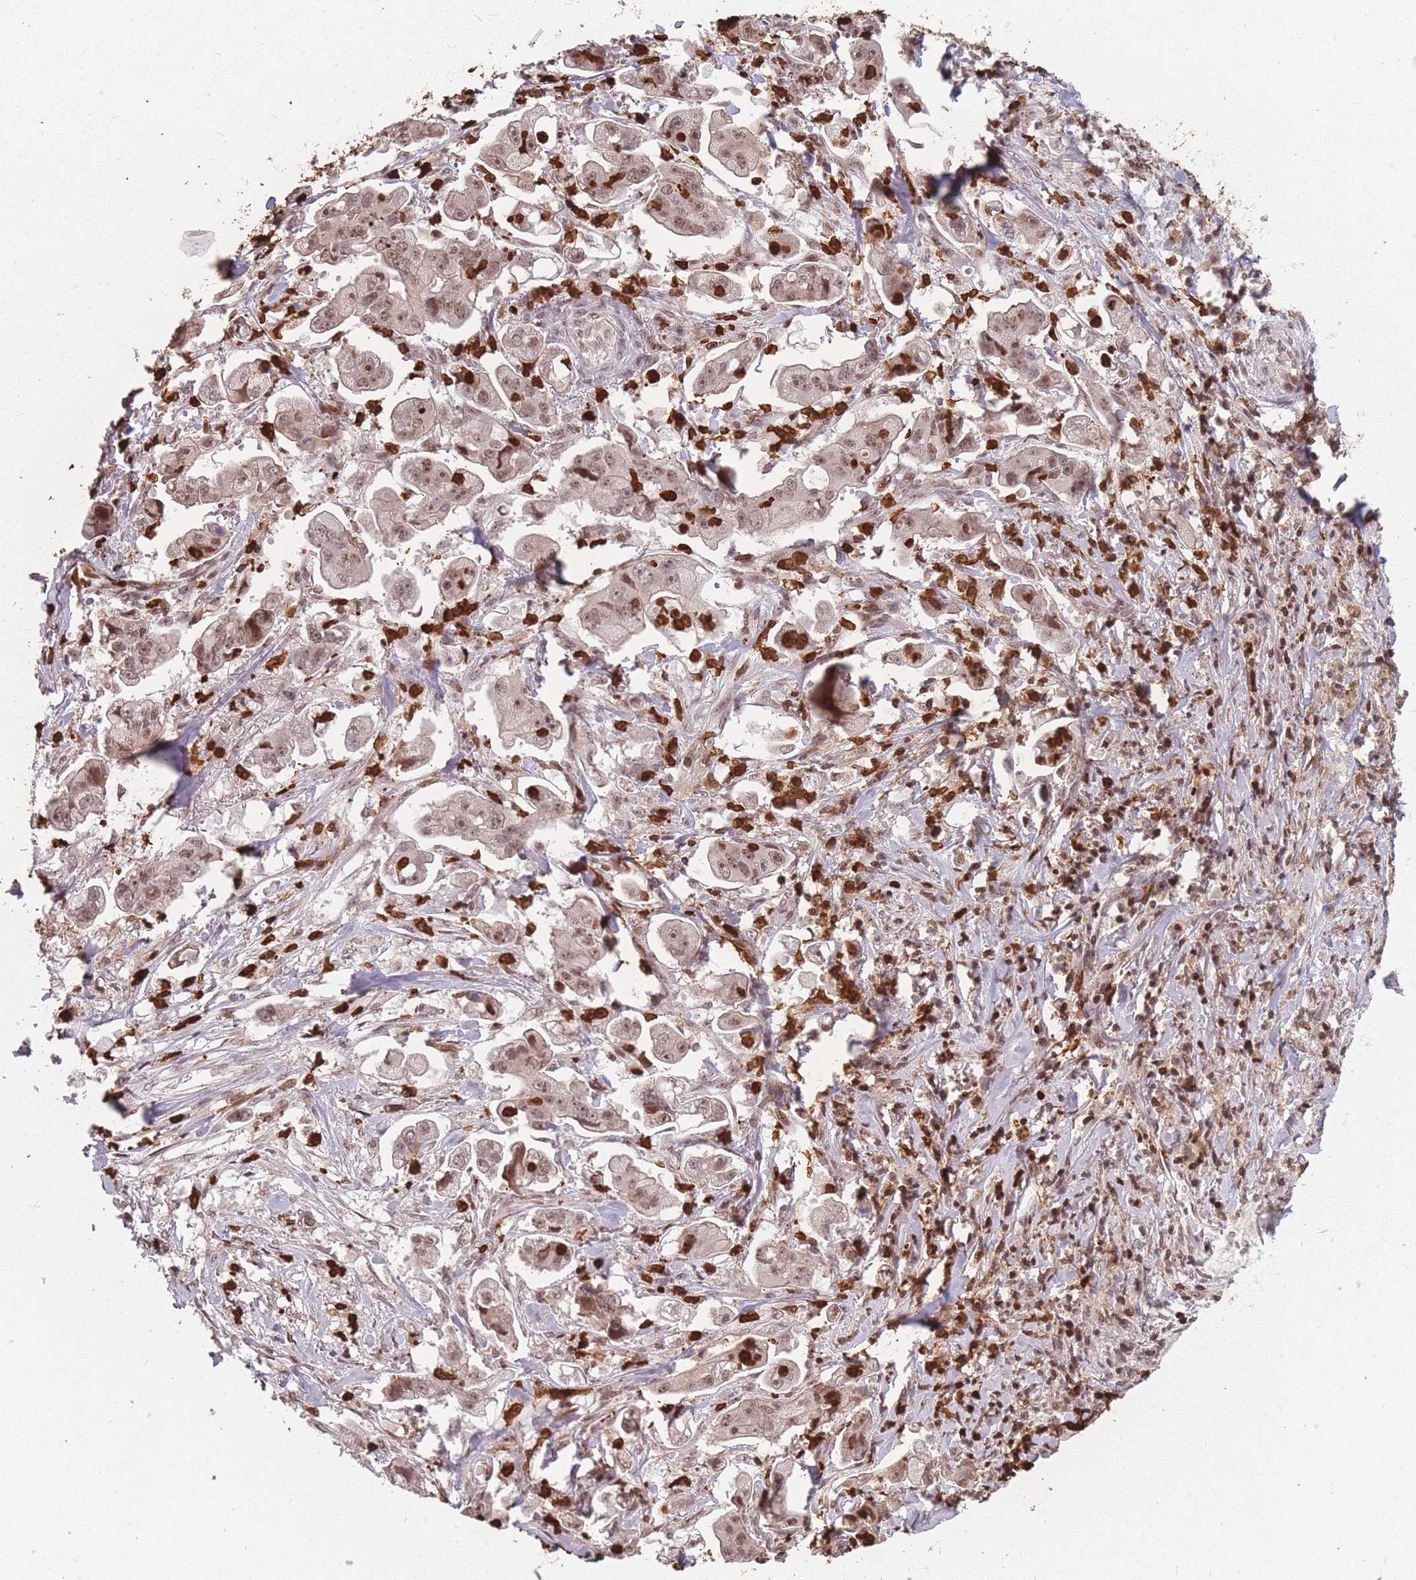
{"staining": {"intensity": "moderate", "quantity": ">75%", "location": "nuclear"}, "tissue": "stomach cancer", "cell_type": "Tumor cells", "image_type": "cancer", "snomed": [{"axis": "morphology", "description": "Adenocarcinoma, NOS"}, {"axis": "topography", "description": "Stomach"}], "caption": "Stomach cancer (adenocarcinoma) stained with a brown dye exhibits moderate nuclear positive positivity in approximately >75% of tumor cells.", "gene": "WDR55", "patient": {"sex": "male", "age": 62}}